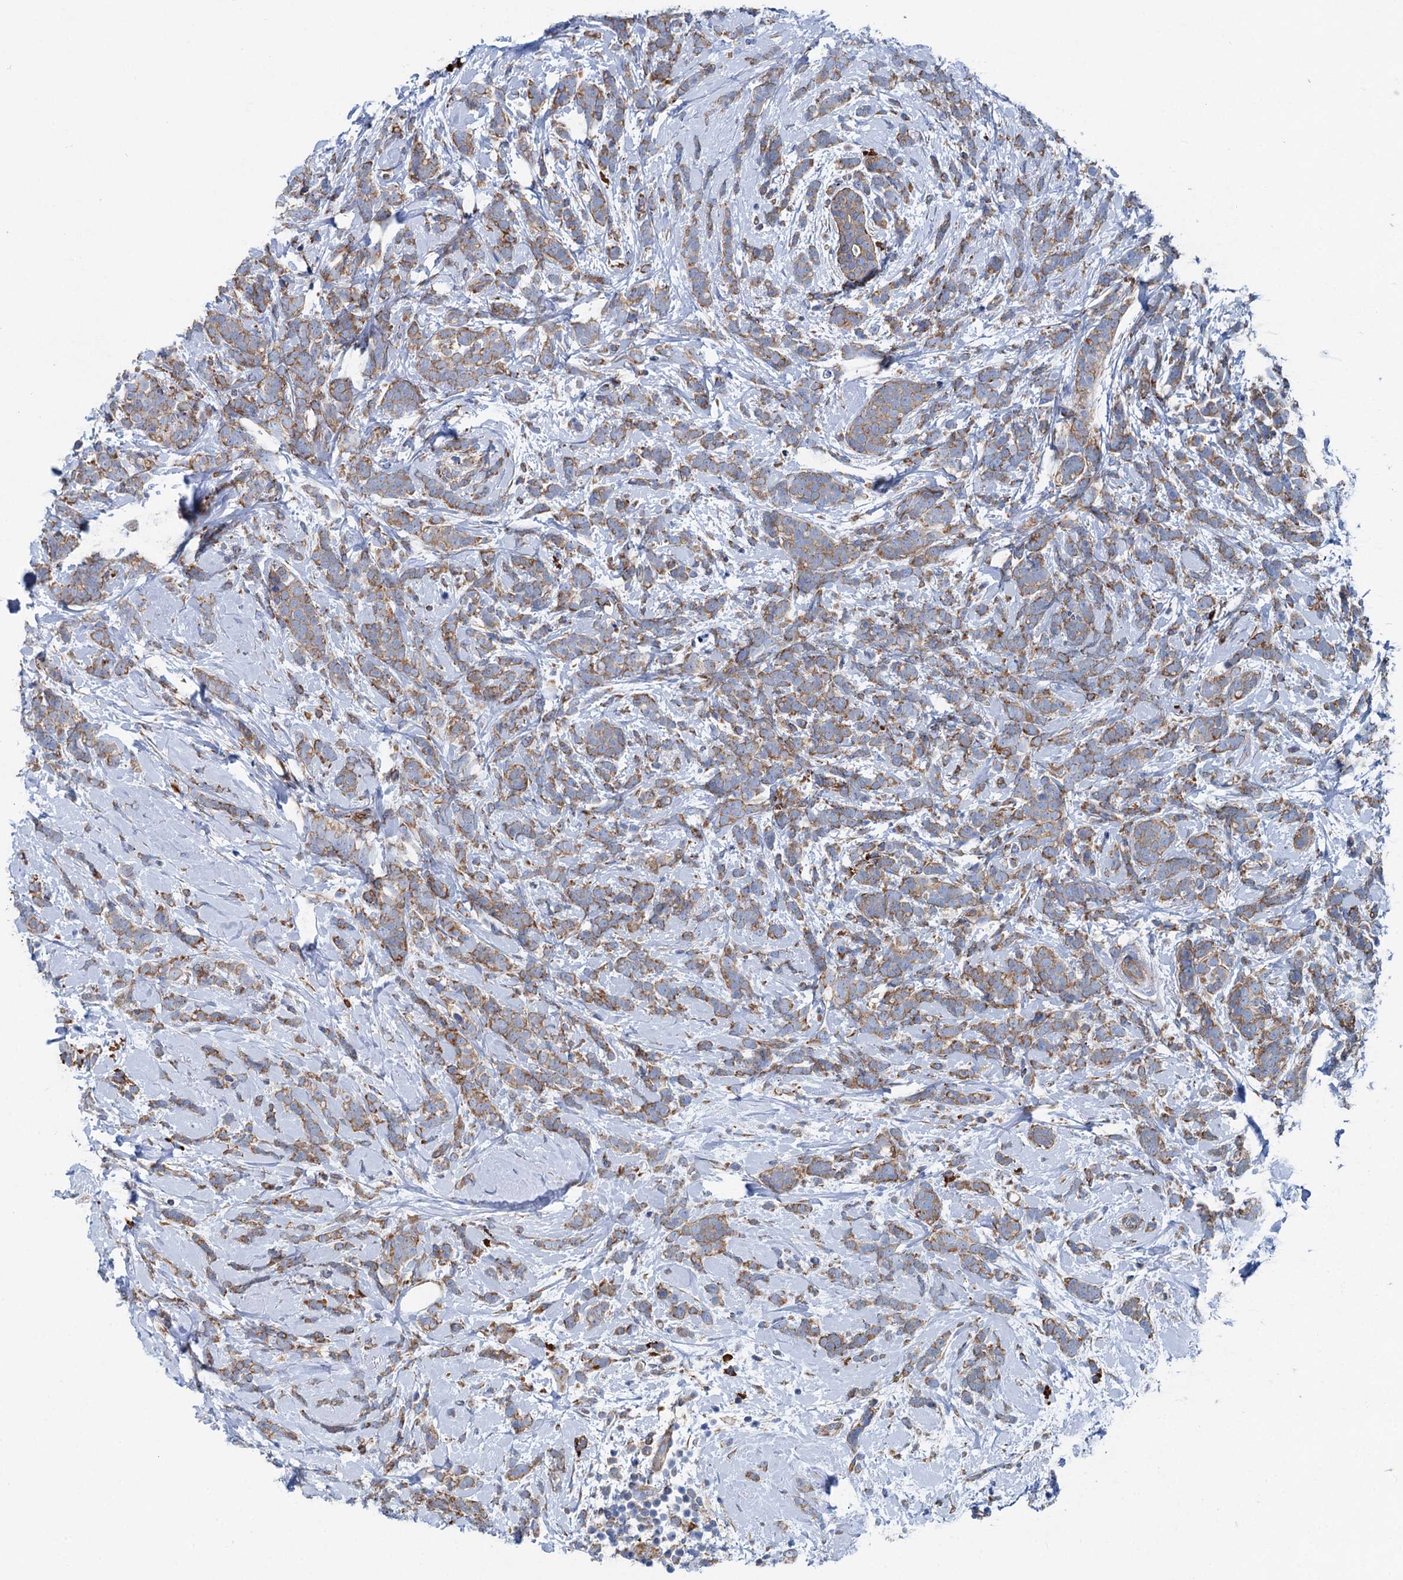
{"staining": {"intensity": "moderate", "quantity": ">75%", "location": "cytoplasmic/membranous"}, "tissue": "breast cancer", "cell_type": "Tumor cells", "image_type": "cancer", "snomed": [{"axis": "morphology", "description": "Lobular carcinoma"}, {"axis": "topography", "description": "Breast"}], "caption": "A medium amount of moderate cytoplasmic/membranous positivity is present in about >75% of tumor cells in breast cancer tissue.", "gene": "SHE", "patient": {"sex": "female", "age": 58}}